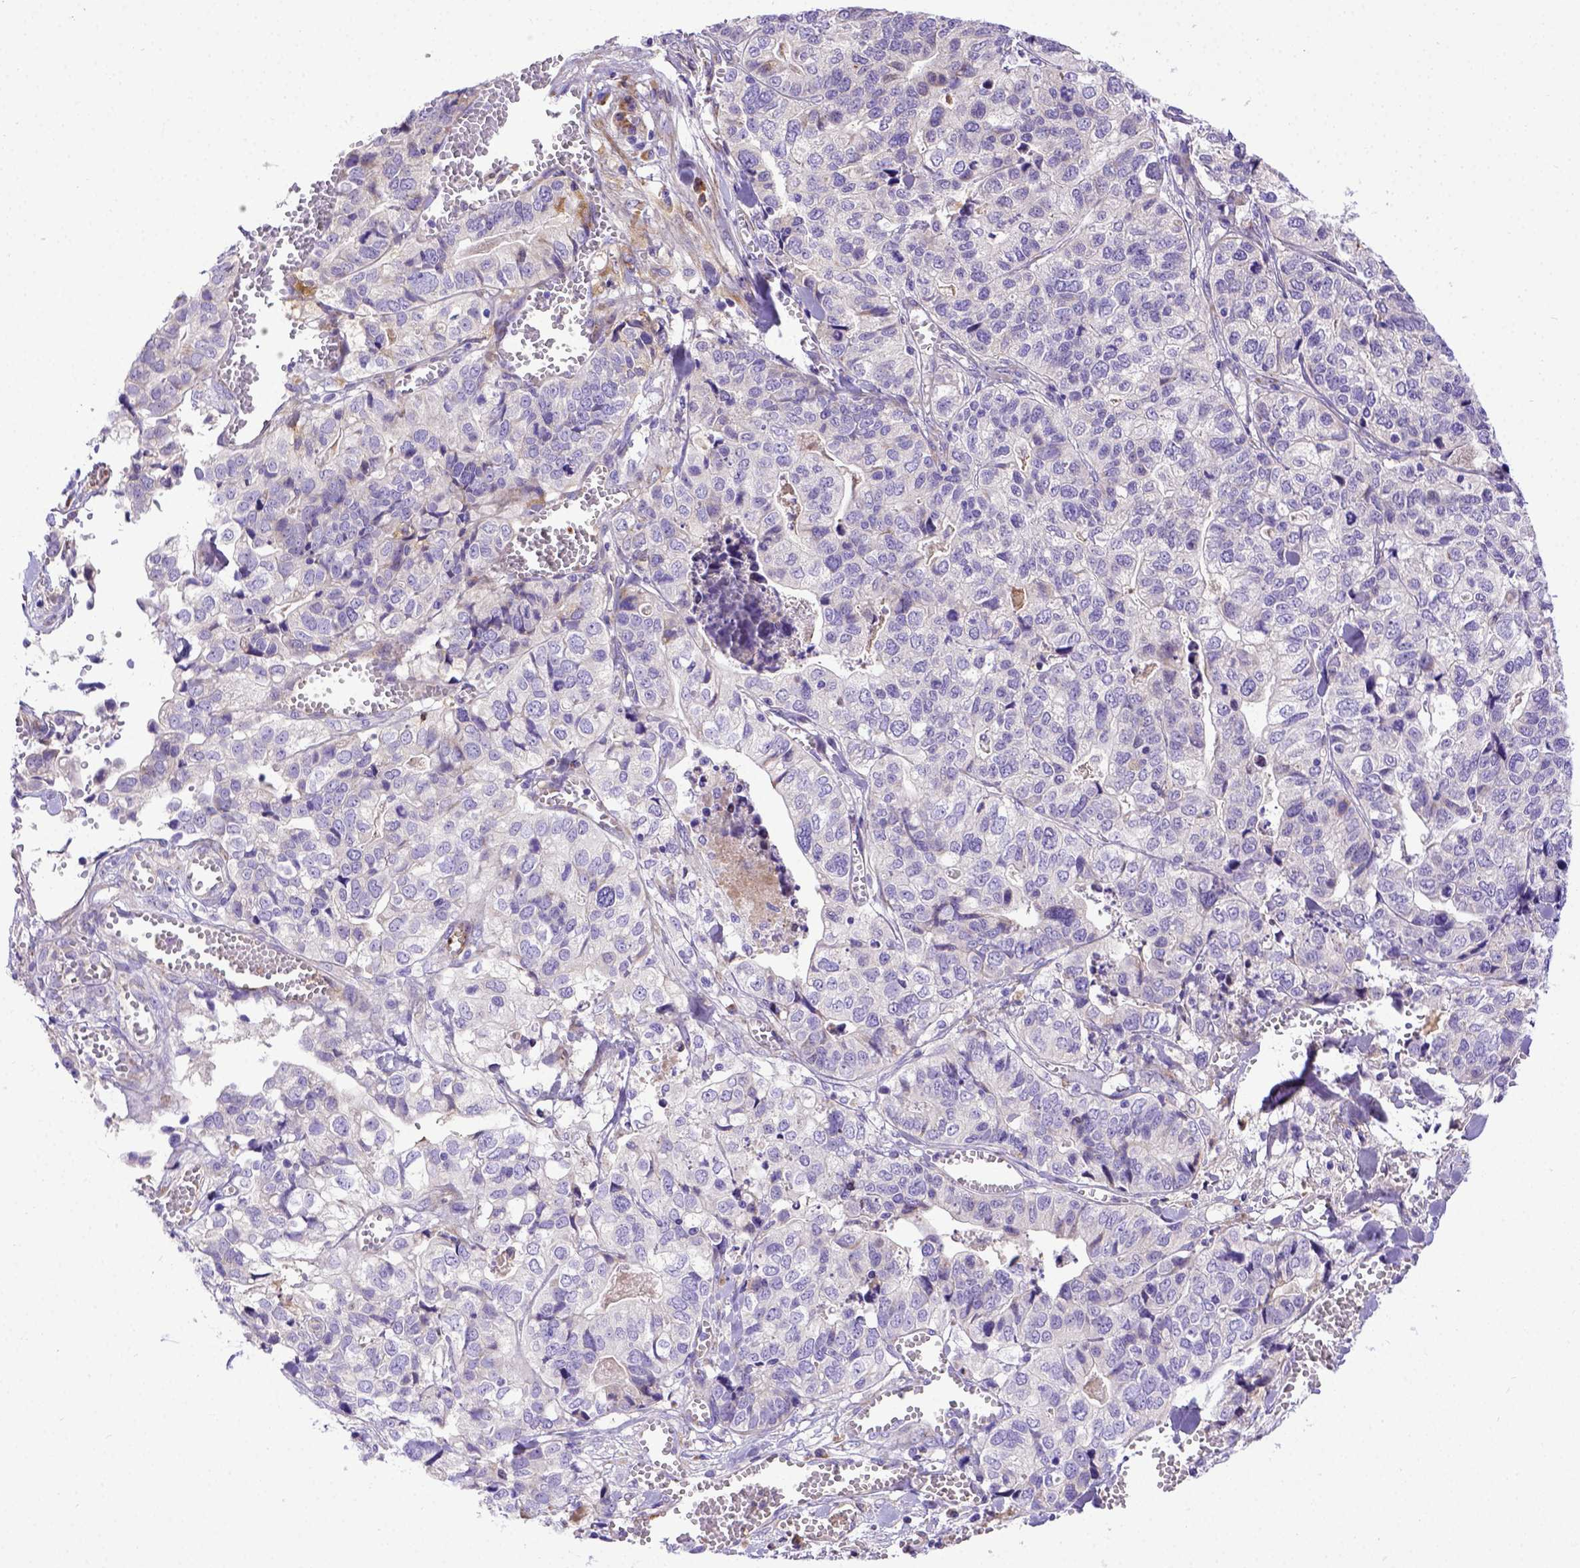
{"staining": {"intensity": "negative", "quantity": "none", "location": "none"}, "tissue": "stomach cancer", "cell_type": "Tumor cells", "image_type": "cancer", "snomed": [{"axis": "morphology", "description": "Adenocarcinoma, NOS"}, {"axis": "topography", "description": "Stomach, upper"}], "caption": "Tumor cells show no significant protein expression in adenocarcinoma (stomach). (DAB immunohistochemistry visualized using brightfield microscopy, high magnification).", "gene": "CFAP300", "patient": {"sex": "female", "age": 67}}